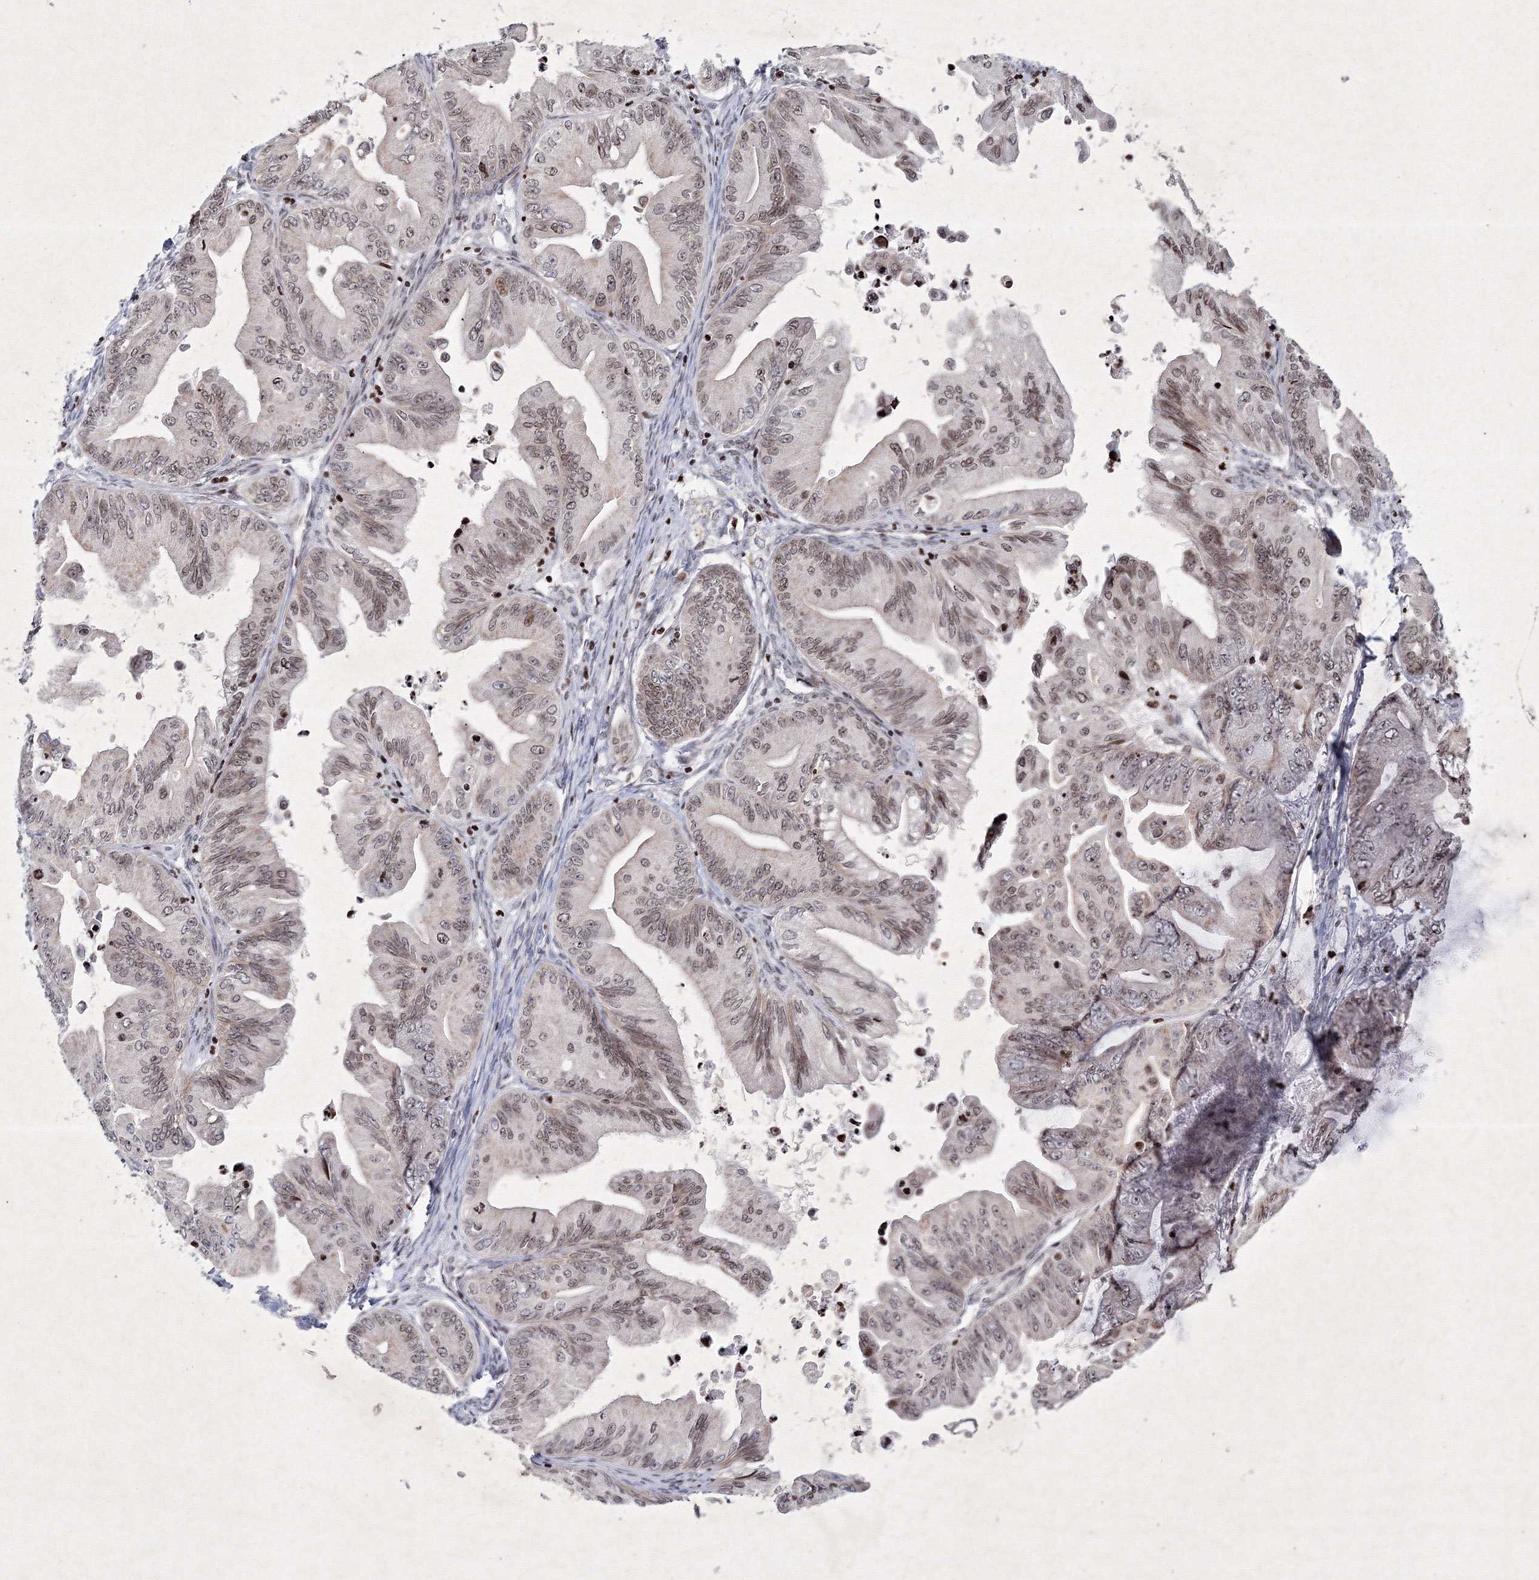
{"staining": {"intensity": "moderate", "quantity": "25%-75%", "location": "nuclear"}, "tissue": "ovarian cancer", "cell_type": "Tumor cells", "image_type": "cancer", "snomed": [{"axis": "morphology", "description": "Cystadenocarcinoma, mucinous, NOS"}, {"axis": "topography", "description": "Ovary"}], "caption": "The micrograph demonstrates immunohistochemical staining of ovarian cancer (mucinous cystadenocarcinoma). There is moderate nuclear staining is seen in about 25%-75% of tumor cells.", "gene": "SMIM29", "patient": {"sex": "female", "age": 71}}